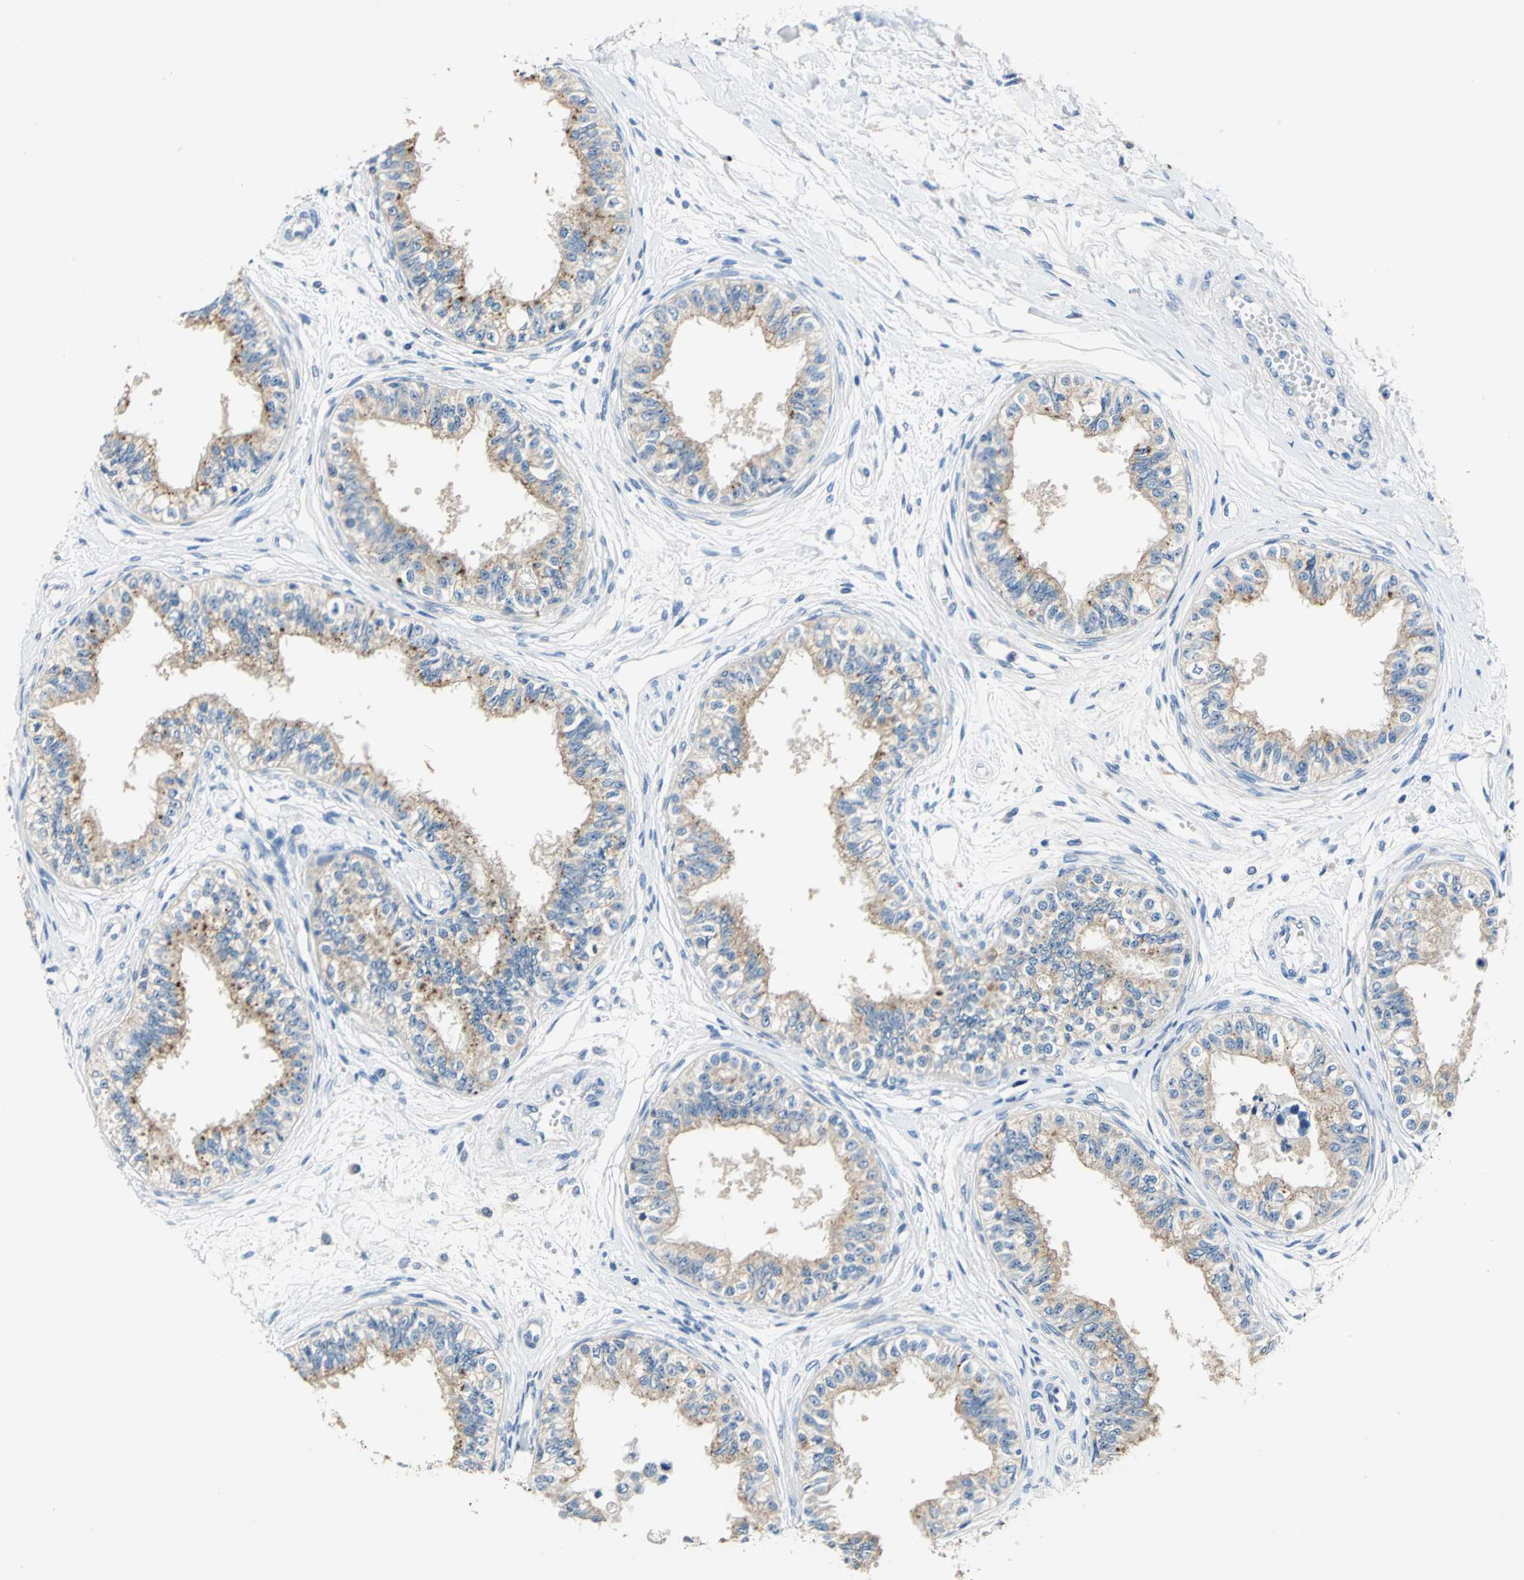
{"staining": {"intensity": "weak", "quantity": ">75%", "location": "cytoplasmic/membranous"}, "tissue": "epididymis", "cell_type": "Glandular cells", "image_type": "normal", "snomed": [{"axis": "morphology", "description": "Normal tissue, NOS"}, {"axis": "morphology", "description": "Adenocarcinoma, metastatic, NOS"}, {"axis": "topography", "description": "Testis"}, {"axis": "topography", "description": "Epididymis"}], "caption": "Epididymis stained with IHC reveals weak cytoplasmic/membranous expression in approximately >75% of glandular cells. (DAB = brown stain, brightfield microscopy at high magnification).", "gene": "RASD2", "patient": {"sex": "male", "age": 26}}